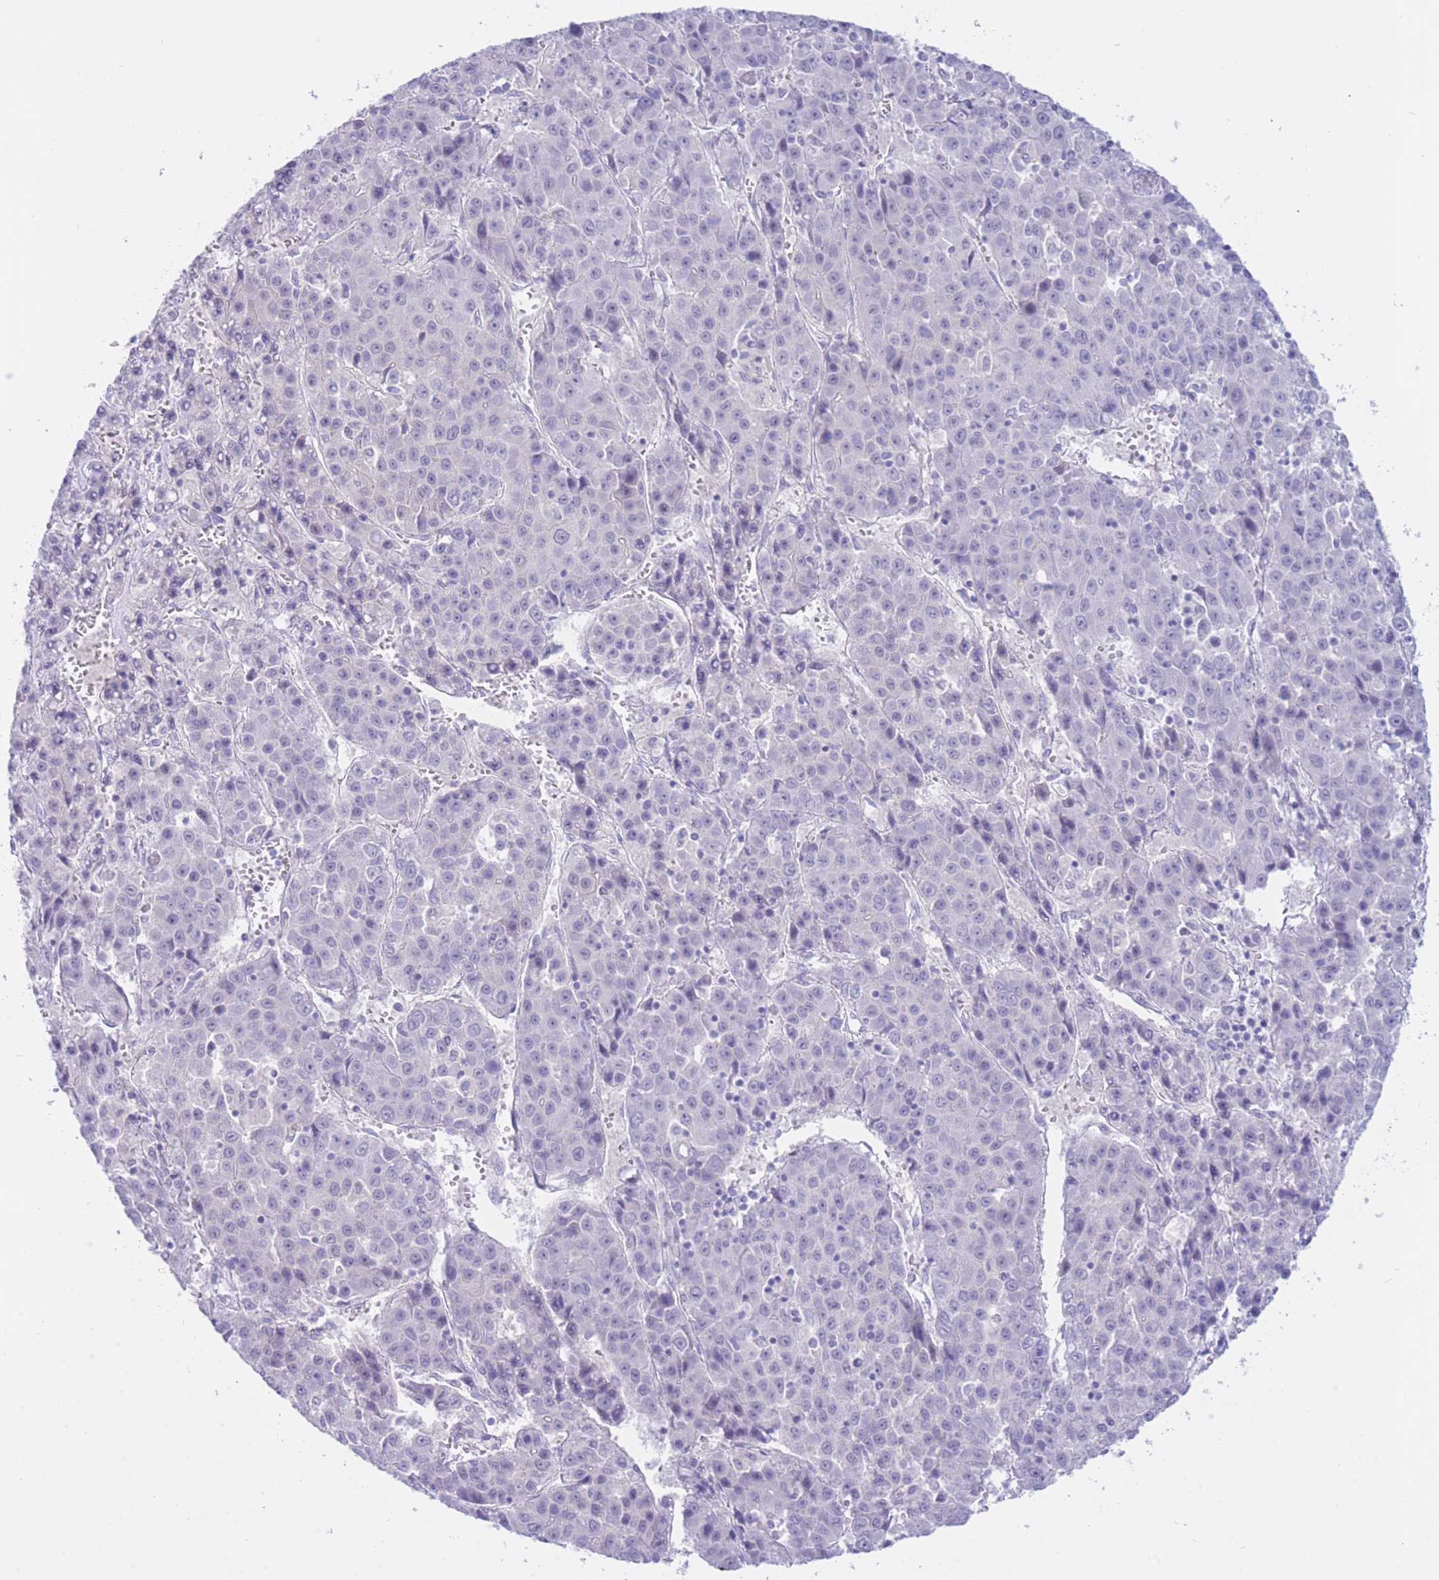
{"staining": {"intensity": "negative", "quantity": "none", "location": "none"}, "tissue": "liver cancer", "cell_type": "Tumor cells", "image_type": "cancer", "snomed": [{"axis": "morphology", "description": "Carcinoma, Hepatocellular, NOS"}, {"axis": "topography", "description": "Liver"}], "caption": "There is no significant staining in tumor cells of liver cancer (hepatocellular carcinoma).", "gene": "ZNF212", "patient": {"sex": "female", "age": 53}}